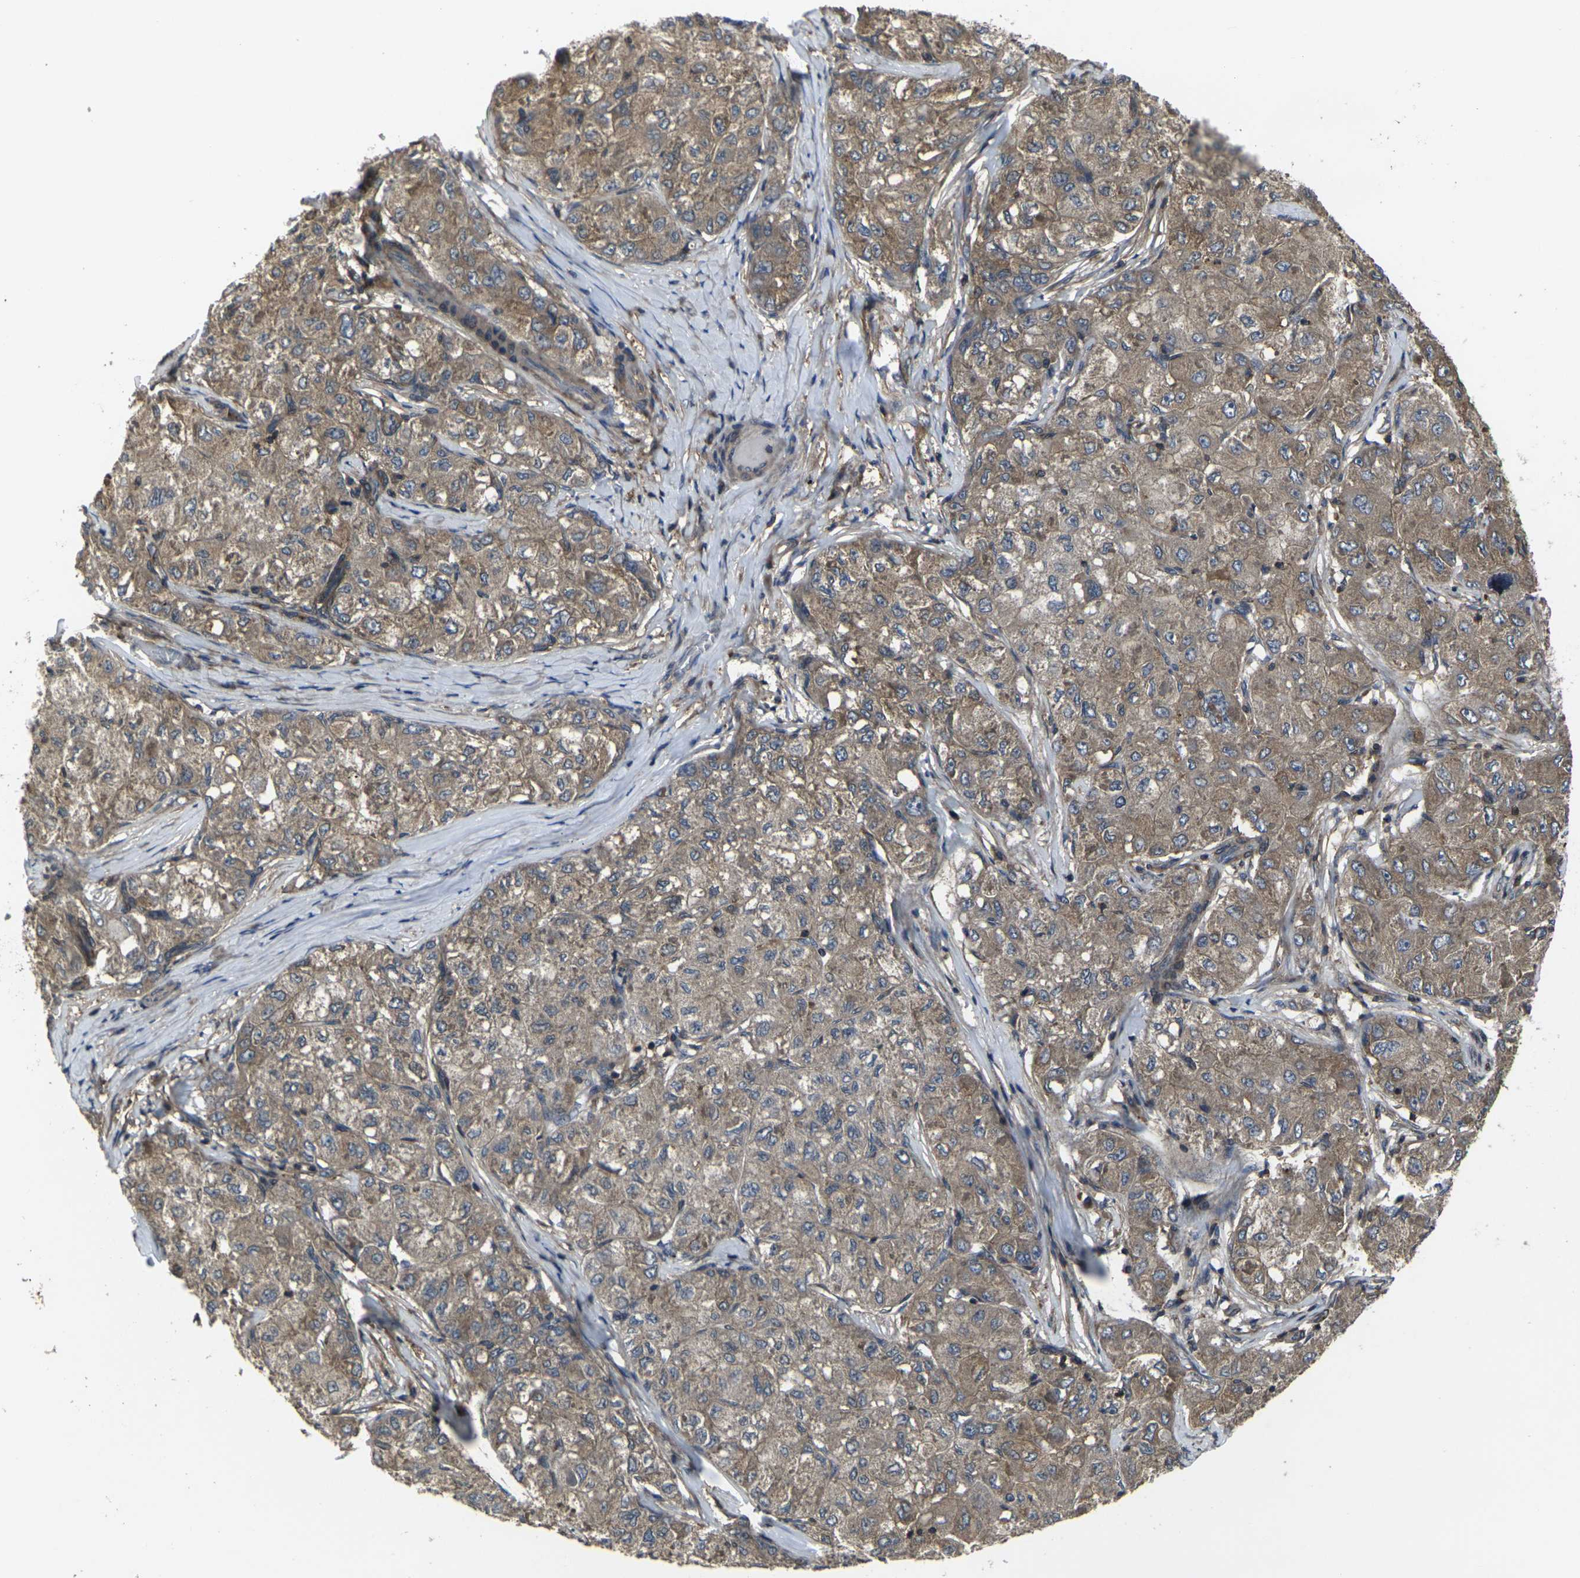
{"staining": {"intensity": "moderate", "quantity": ">75%", "location": "cytoplasmic/membranous"}, "tissue": "liver cancer", "cell_type": "Tumor cells", "image_type": "cancer", "snomed": [{"axis": "morphology", "description": "Carcinoma, Hepatocellular, NOS"}, {"axis": "topography", "description": "Liver"}], "caption": "Moderate cytoplasmic/membranous protein expression is identified in approximately >75% of tumor cells in liver hepatocellular carcinoma. The protein is stained brown, and the nuclei are stained in blue (DAB (3,3'-diaminobenzidine) IHC with brightfield microscopy, high magnification).", "gene": "PRKACB", "patient": {"sex": "male", "age": 80}}